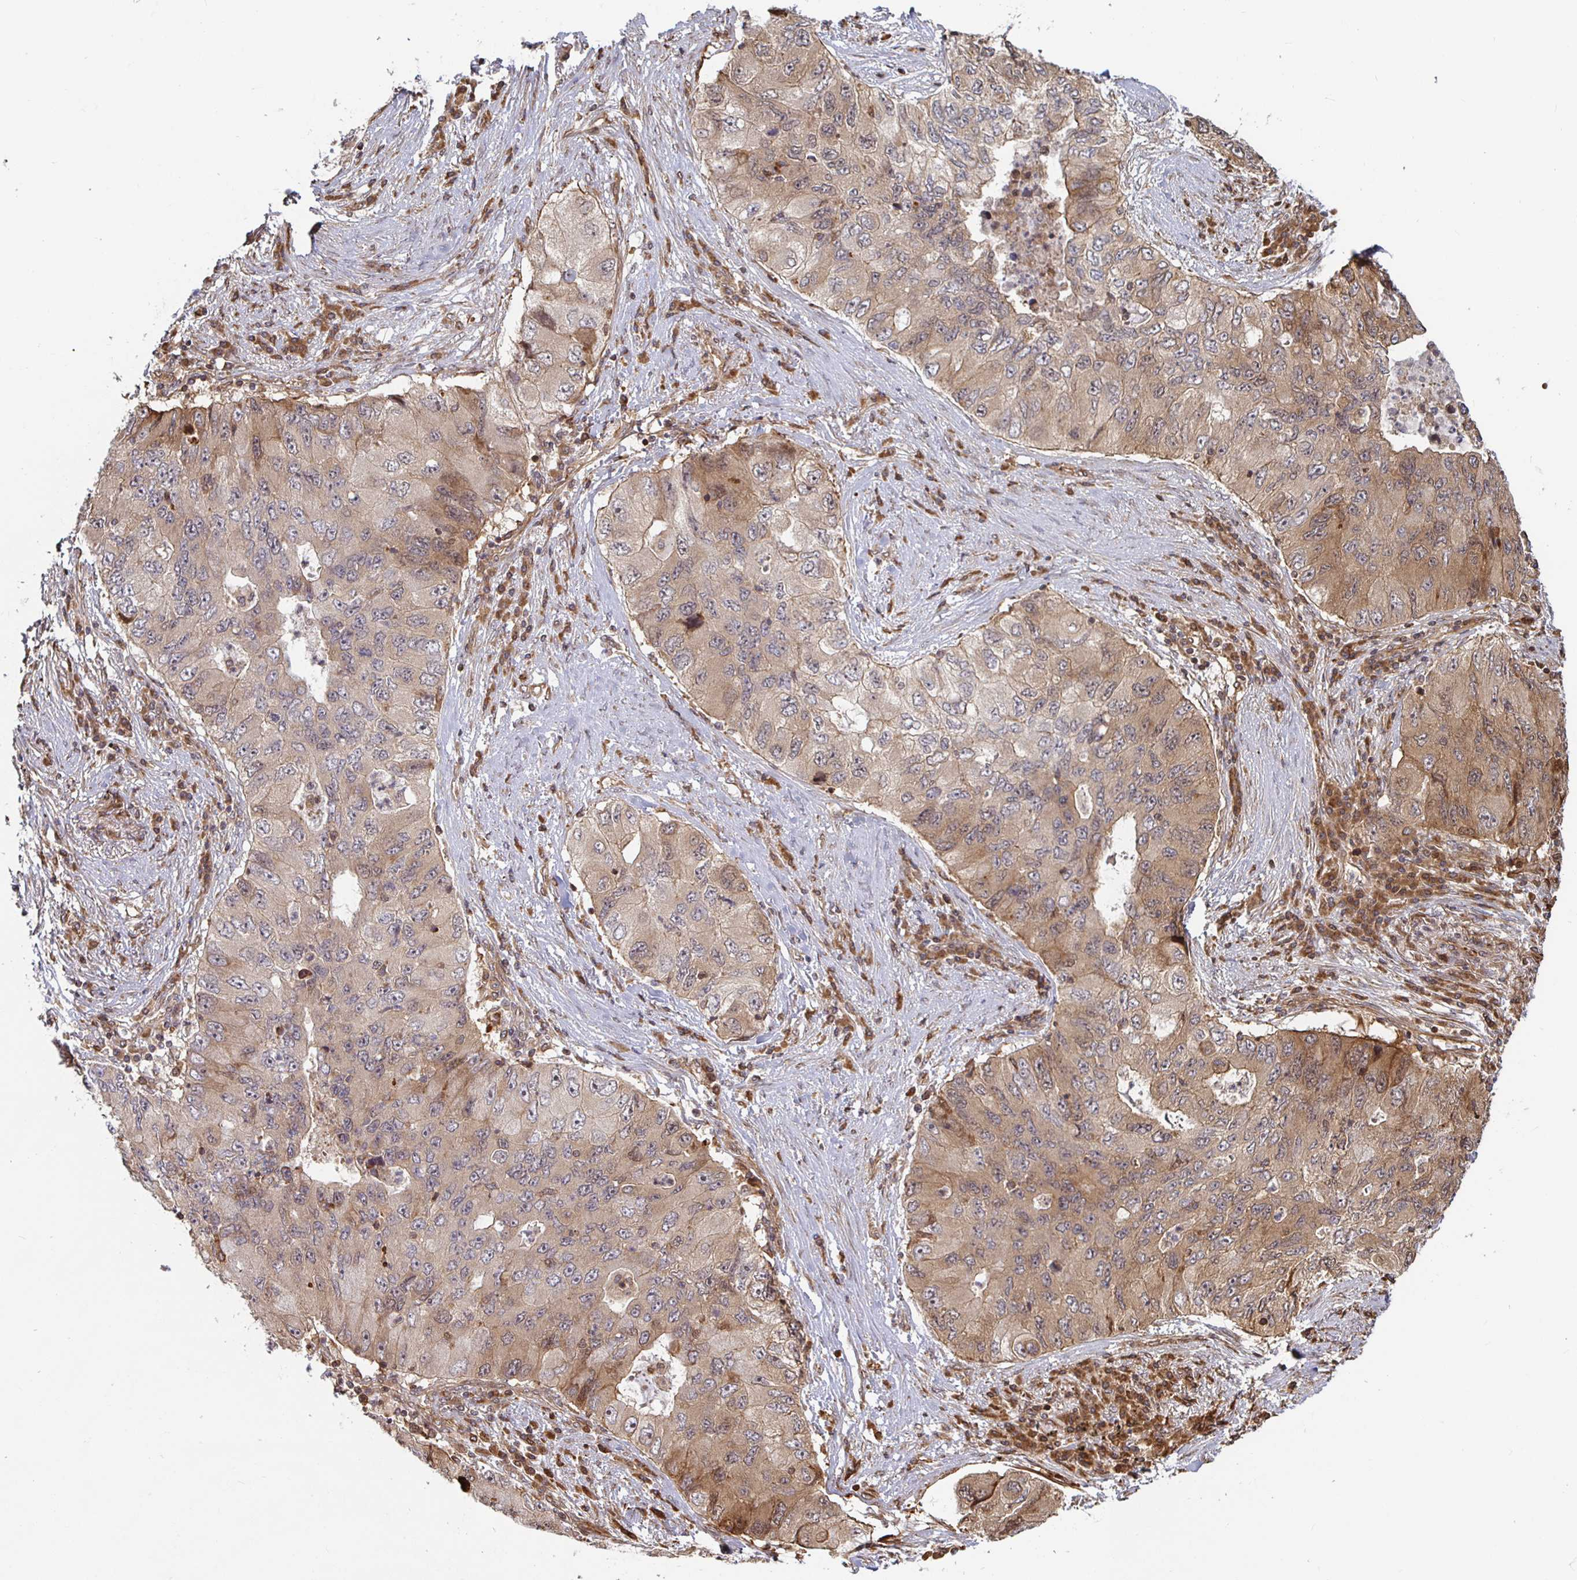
{"staining": {"intensity": "moderate", "quantity": "25%-75%", "location": "cytoplasmic/membranous"}, "tissue": "lung cancer", "cell_type": "Tumor cells", "image_type": "cancer", "snomed": [{"axis": "morphology", "description": "Adenocarcinoma, NOS"}, {"axis": "morphology", "description": "Adenocarcinoma, metastatic, NOS"}, {"axis": "topography", "description": "Lymph node"}, {"axis": "topography", "description": "Lung"}], "caption": "Protein staining of lung metastatic adenocarcinoma tissue exhibits moderate cytoplasmic/membranous staining in about 25%-75% of tumor cells.", "gene": "STRAP", "patient": {"sex": "female", "age": 54}}